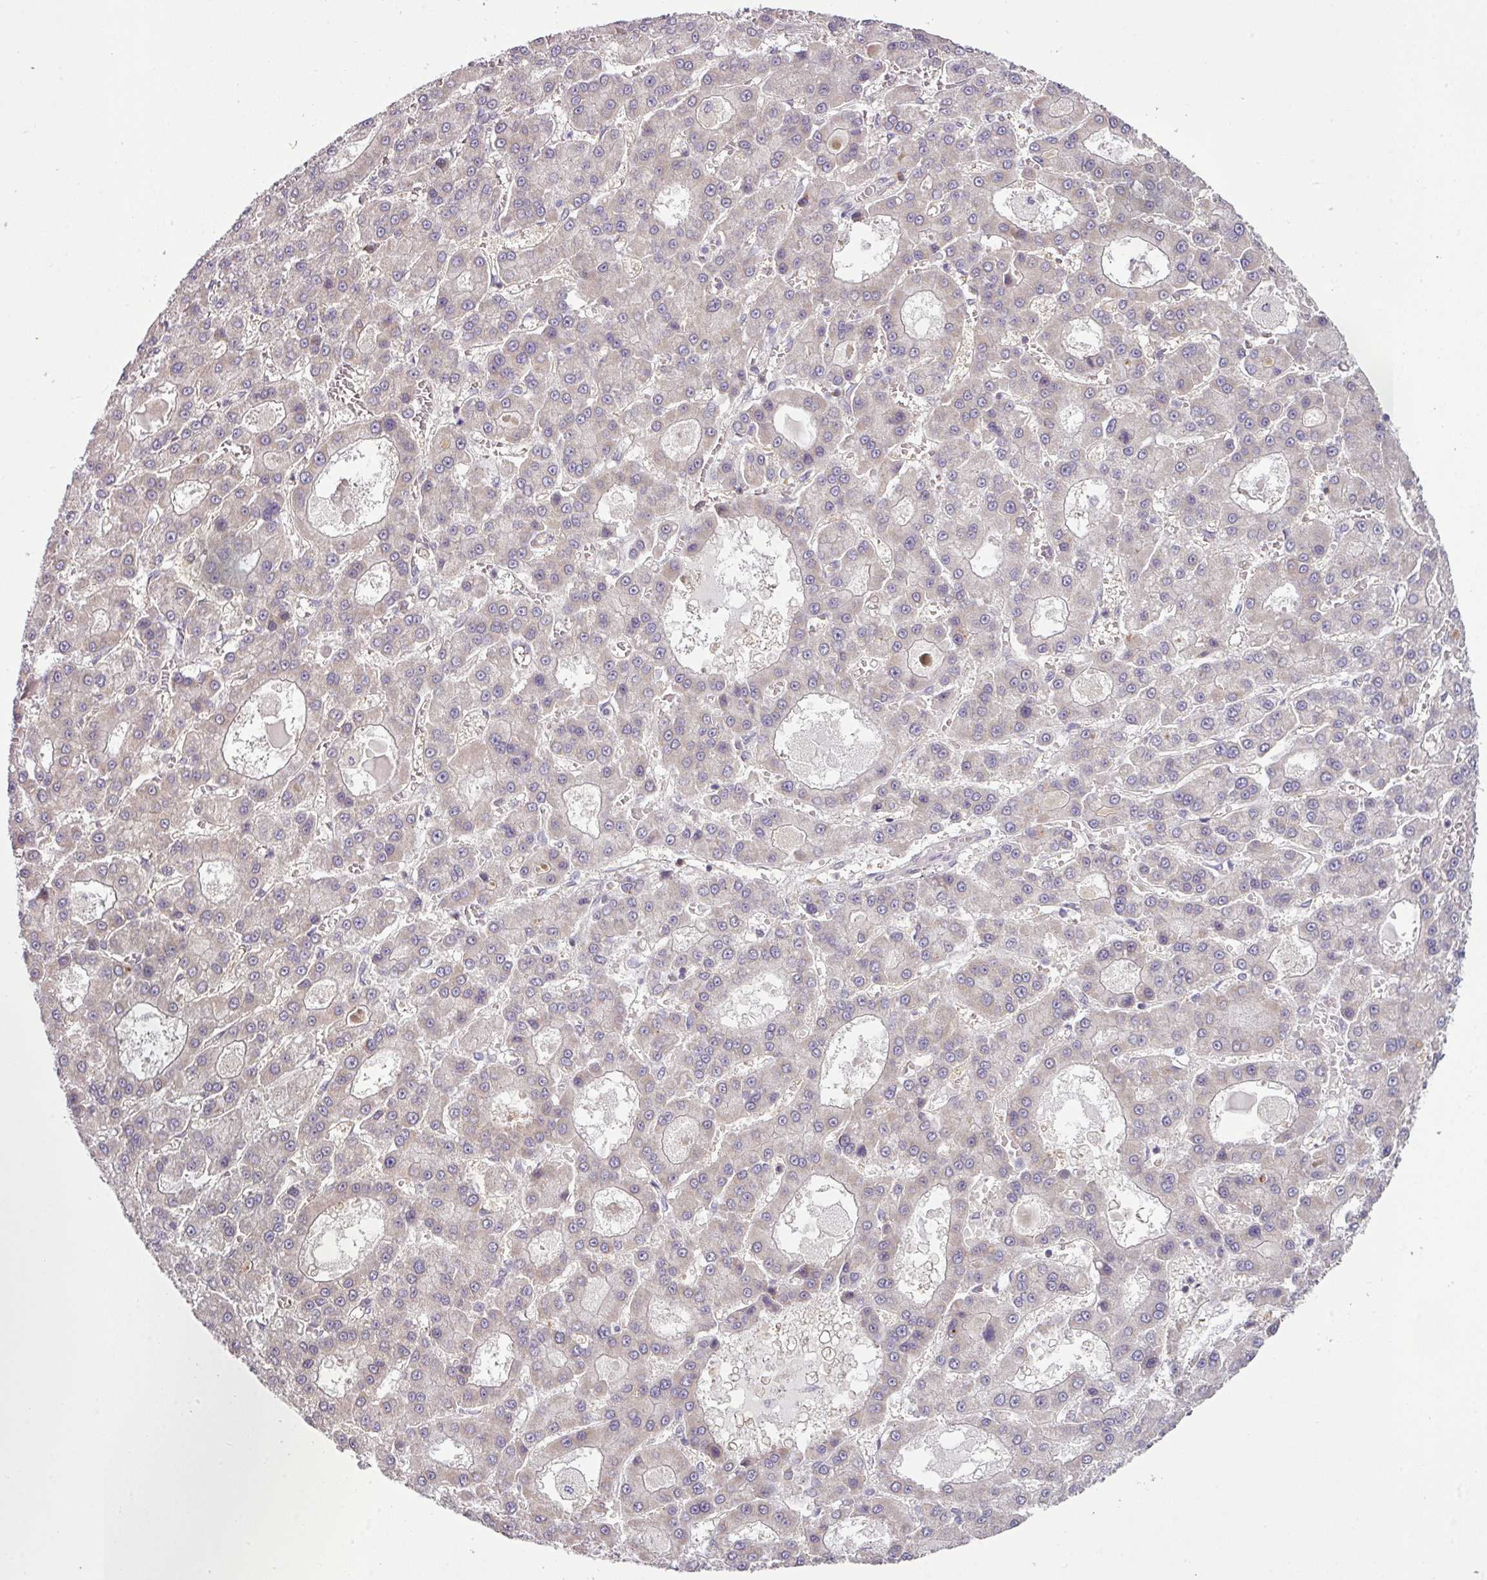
{"staining": {"intensity": "weak", "quantity": "<25%", "location": "cytoplasmic/membranous"}, "tissue": "liver cancer", "cell_type": "Tumor cells", "image_type": "cancer", "snomed": [{"axis": "morphology", "description": "Carcinoma, Hepatocellular, NOS"}, {"axis": "topography", "description": "Liver"}], "caption": "An immunohistochemistry photomicrograph of hepatocellular carcinoma (liver) is shown. There is no staining in tumor cells of hepatocellular carcinoma (liver).", "gene": "DERPC", "patient": {"sex": "male", "age": 70}}